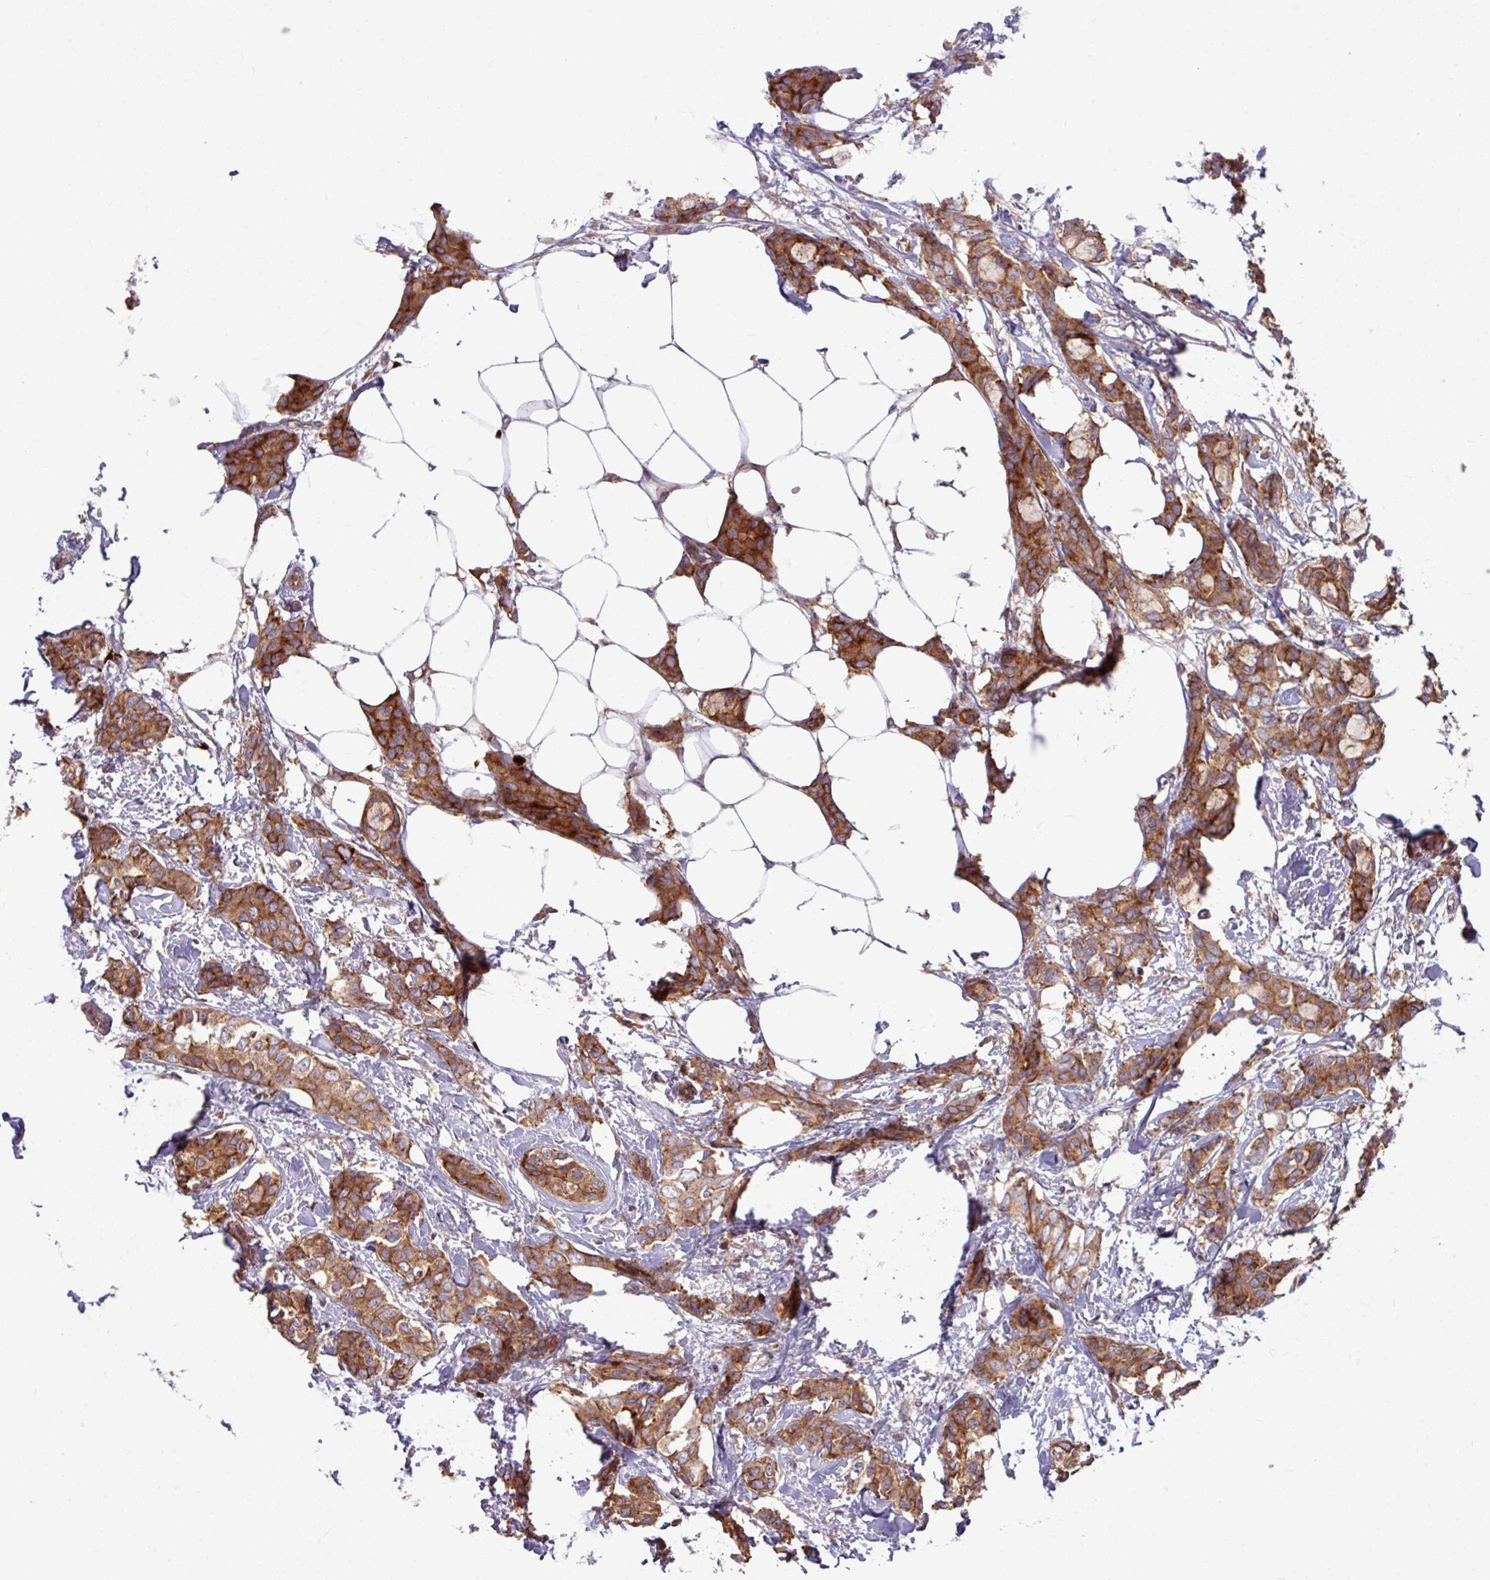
{"staining": {"intensity": "strong", "quantity": ">75%", "location": "cytoplasmic/membranous"}, "tissue": "breast cancer", "cell_type": "Tumor cells", "image_type": "cancer", "snomed": [{"axis": "morphology", "description": "Duct carcinoma"}, {"axis": "topography", "description": "Breast"}], "caption": "Intraductal carcinoma (breast) stained for a protein (brown) demonstrates strong cytoplasmic/membranous positive staining in about >75% of tumor cells.", "gene": "LSM12", "patient": {"sex": "female", "age": 73}}